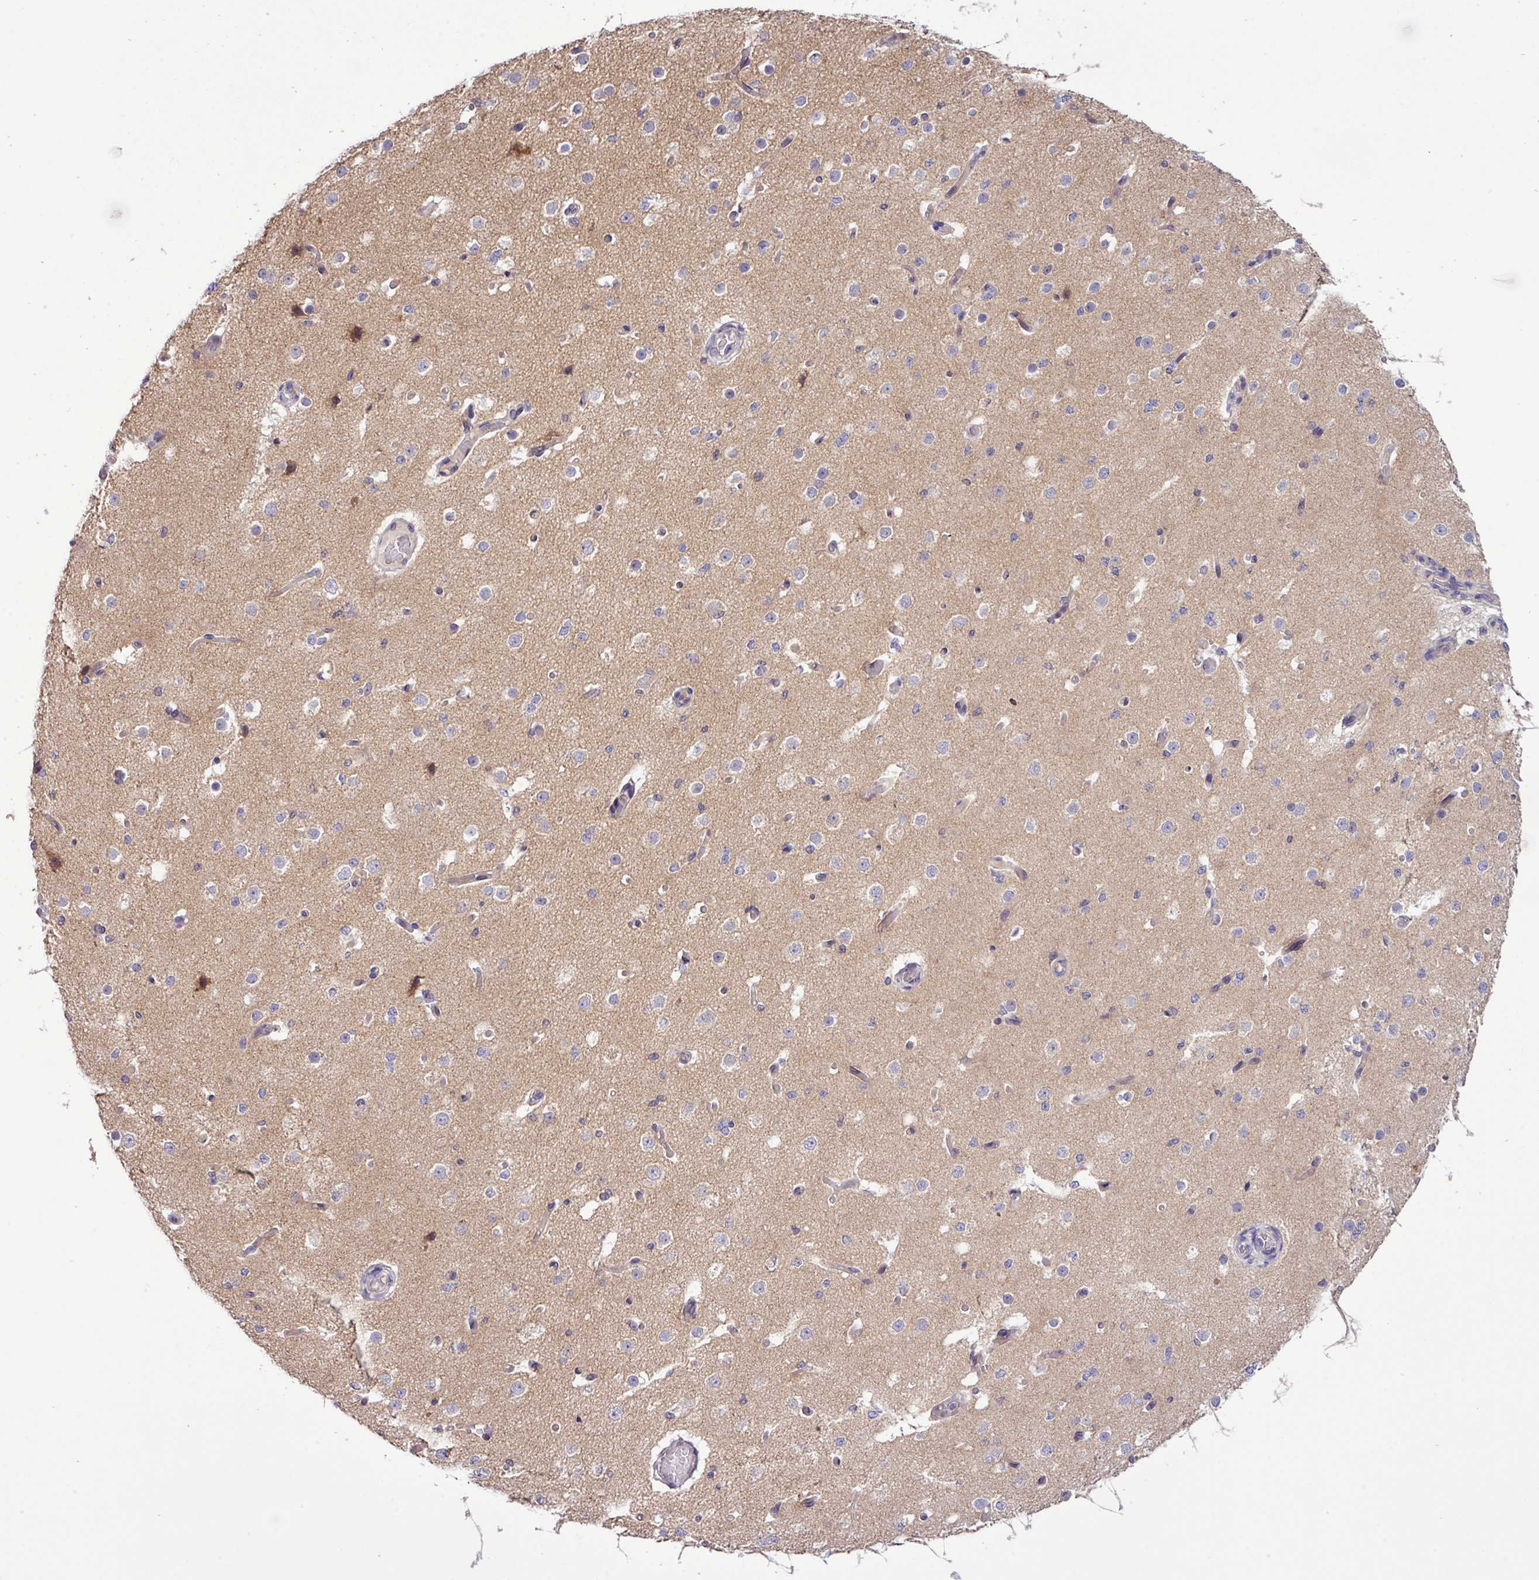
{"staining": {"intensity": "negative", "quantity": "none", "location": "none"}, "tissue": "cerebral cortex", "cell_type": "Endothelial cells", "image_type": "normal", "snomed": [{"axis": "morphology", "description": "Normal tissue, NOS"}, {"axis": "morphology", "description": "Inflammation, NOS"}, {"axis": "topography", "description": "Cerebral cortex"}], "caption": "IHC histopathology image of unremarkable cerebral cortex: human cerebral cortex stained with DAB exhibits no significant protein expression in endothelial cells.", "gene": "TMEM62", "patient": {"sex": "male", "age": 6}}